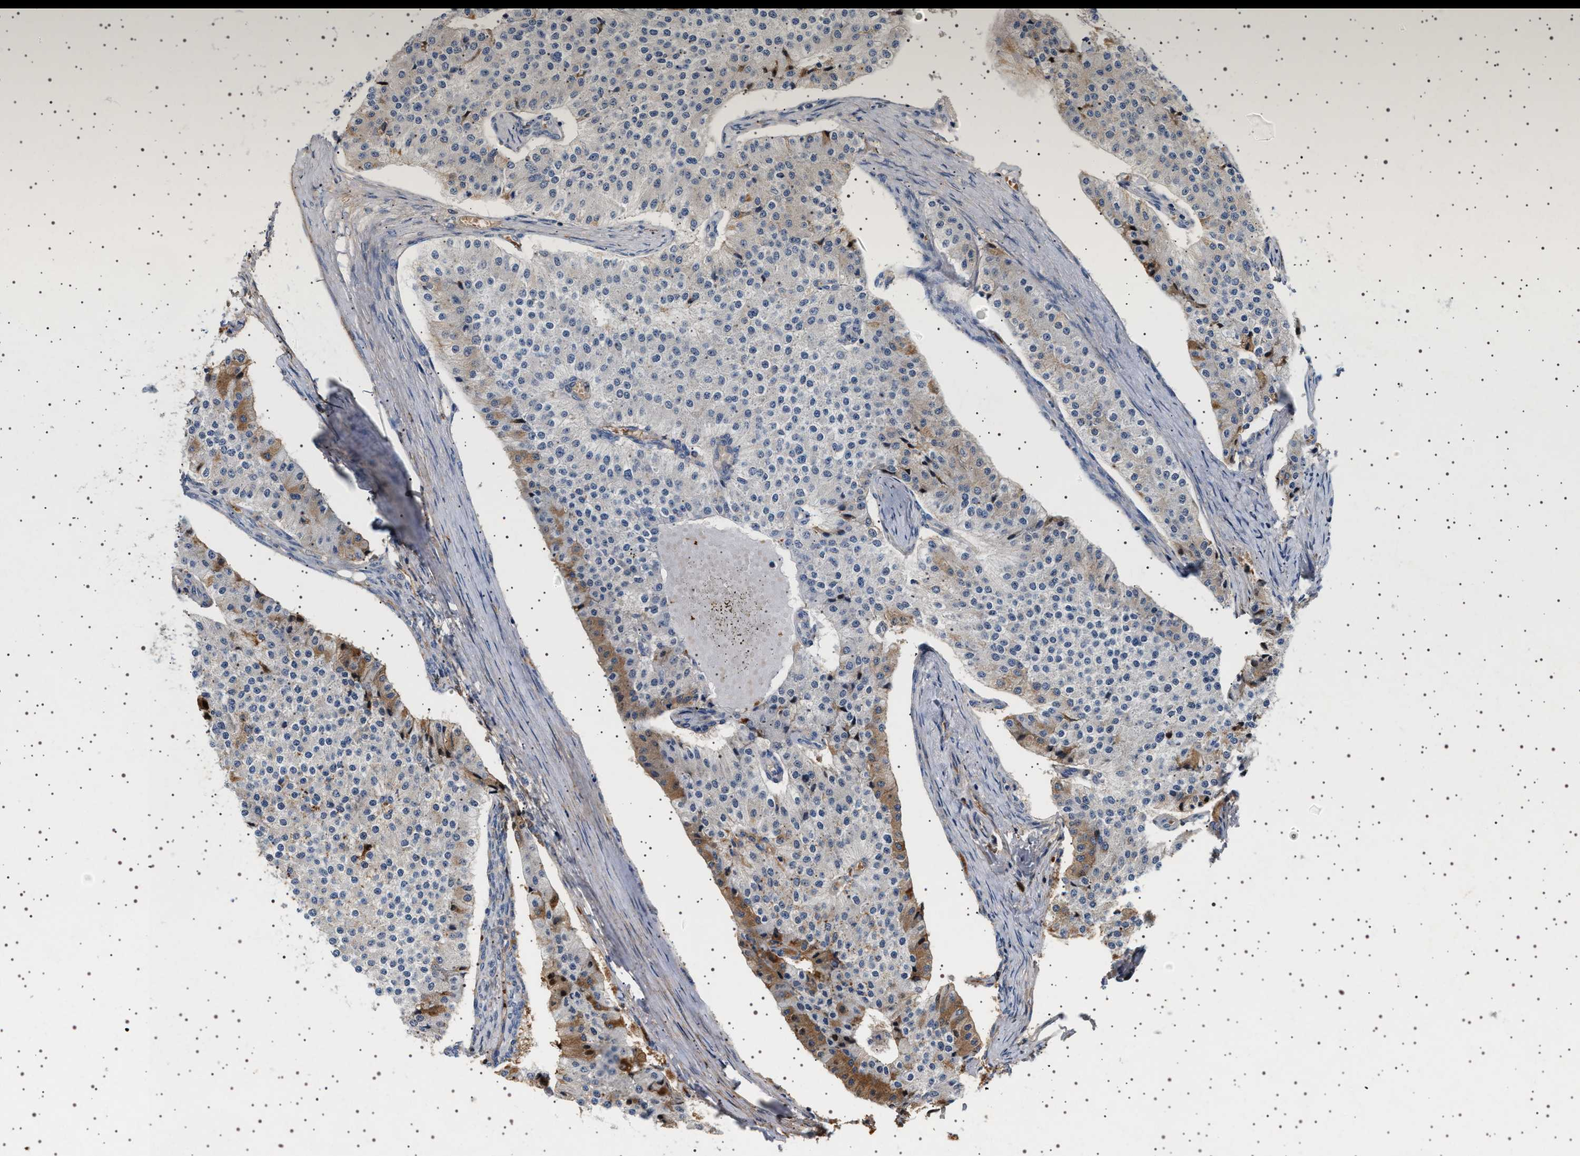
{"staining": {"intensity": "negative", "quantity": "none", "location": "none"}, "tissue": "carcinoid", "cell_type": "Tumor cells", "image_type": "cancer", "snomed": [{"axis": "morphology", "description": "Carcinoid, malignant, NOS"}, {"axis": "topography", "description": "Colon"}], "caption": "This is an IHC micrograph of human carcinoid (malignant). There is no positivity in tumor cells.", "gene": "FICD", "patient": {"sex": "female", "age": 52}}